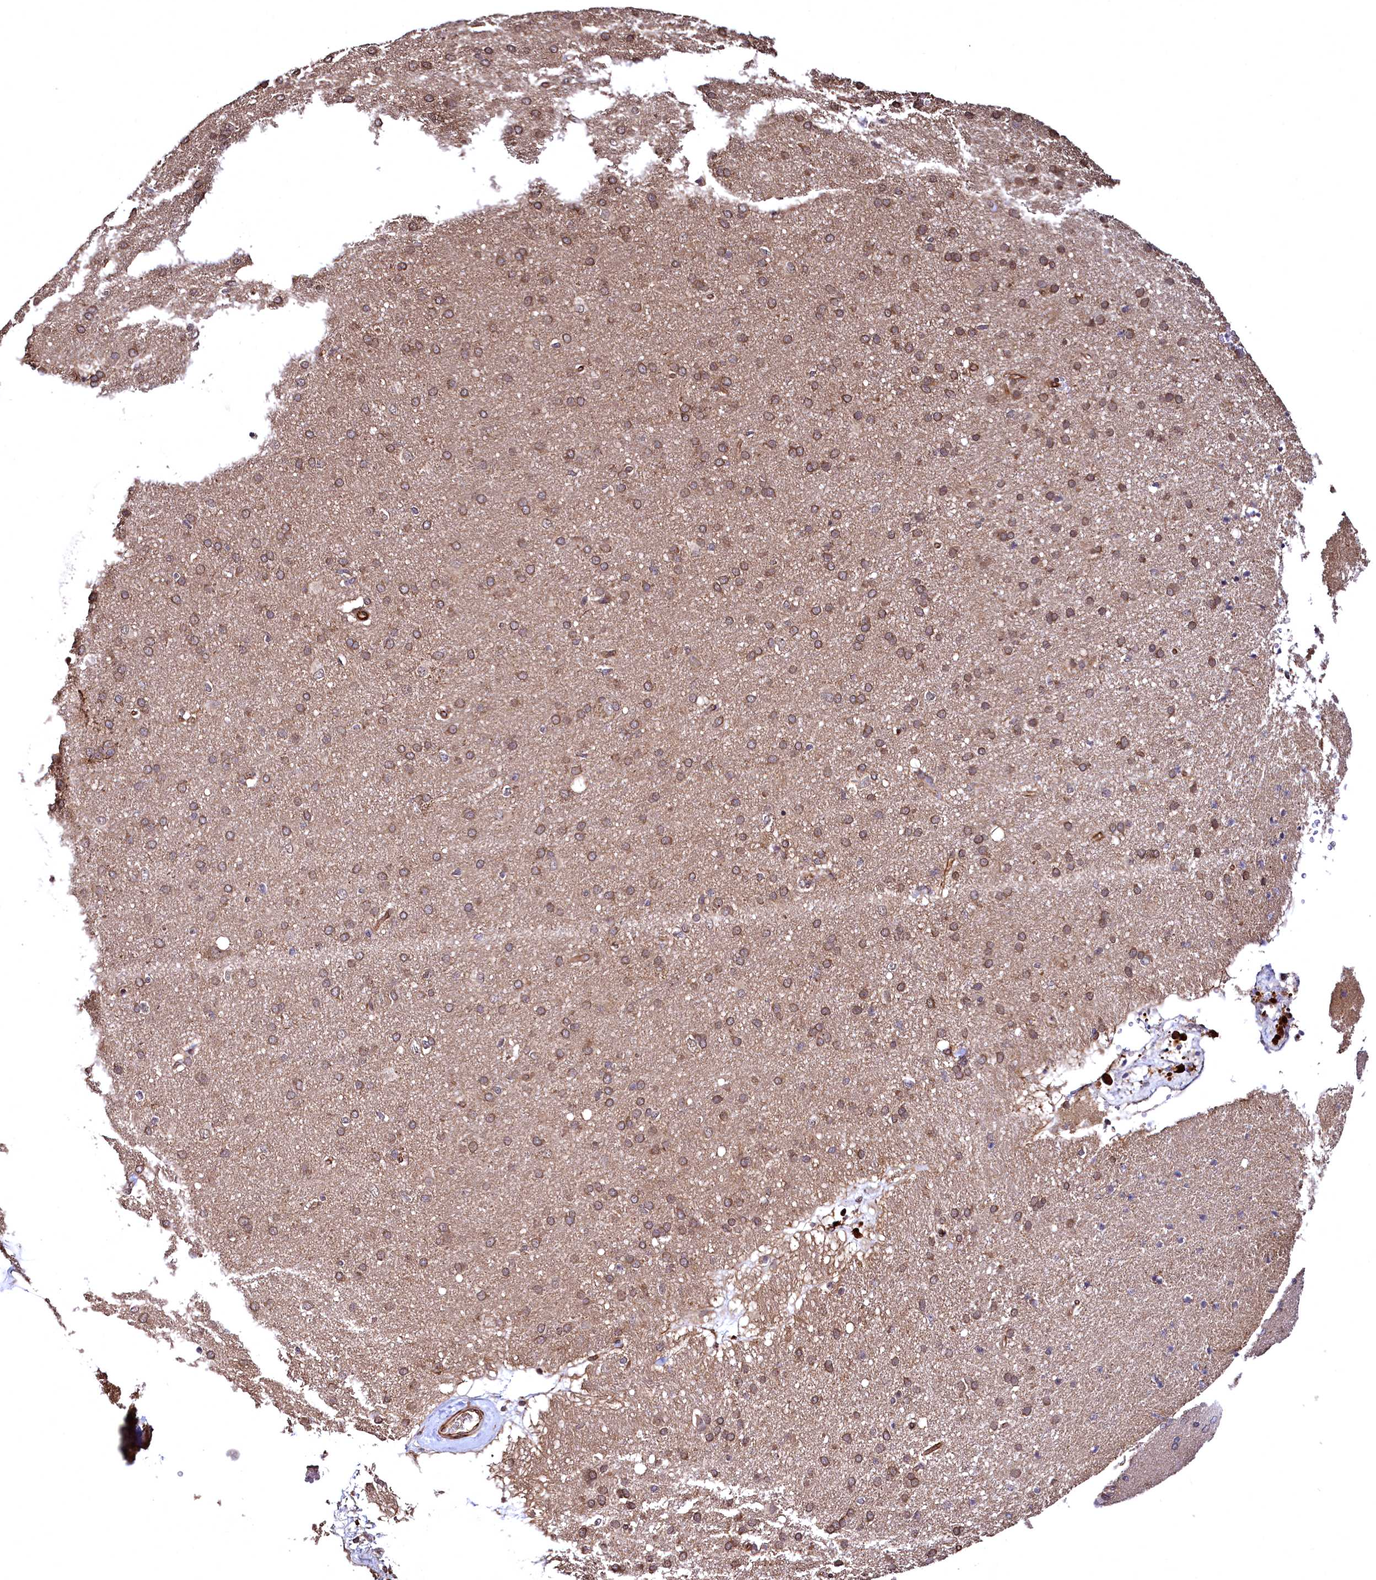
{"staining": {"intensity": "moderate", "quantity": "25%-75%", "location": "cytoplasmic/membranous"}, "tissue": "cerebral cortex", "cell_type": "Endothelial cells", "image_type": "normal", "snomed": [{"axis": "morphology", "description": "Normal tissue, NOS"}, {"axis": "topography", "description": "Cerebral cortex"}], "caption": "Cerebral cortex stained with a protein marker demonstrates moderate staining in endothelial cells.", "gene": "TBCEL", "patient": {"sex": "male", "age": 62}}